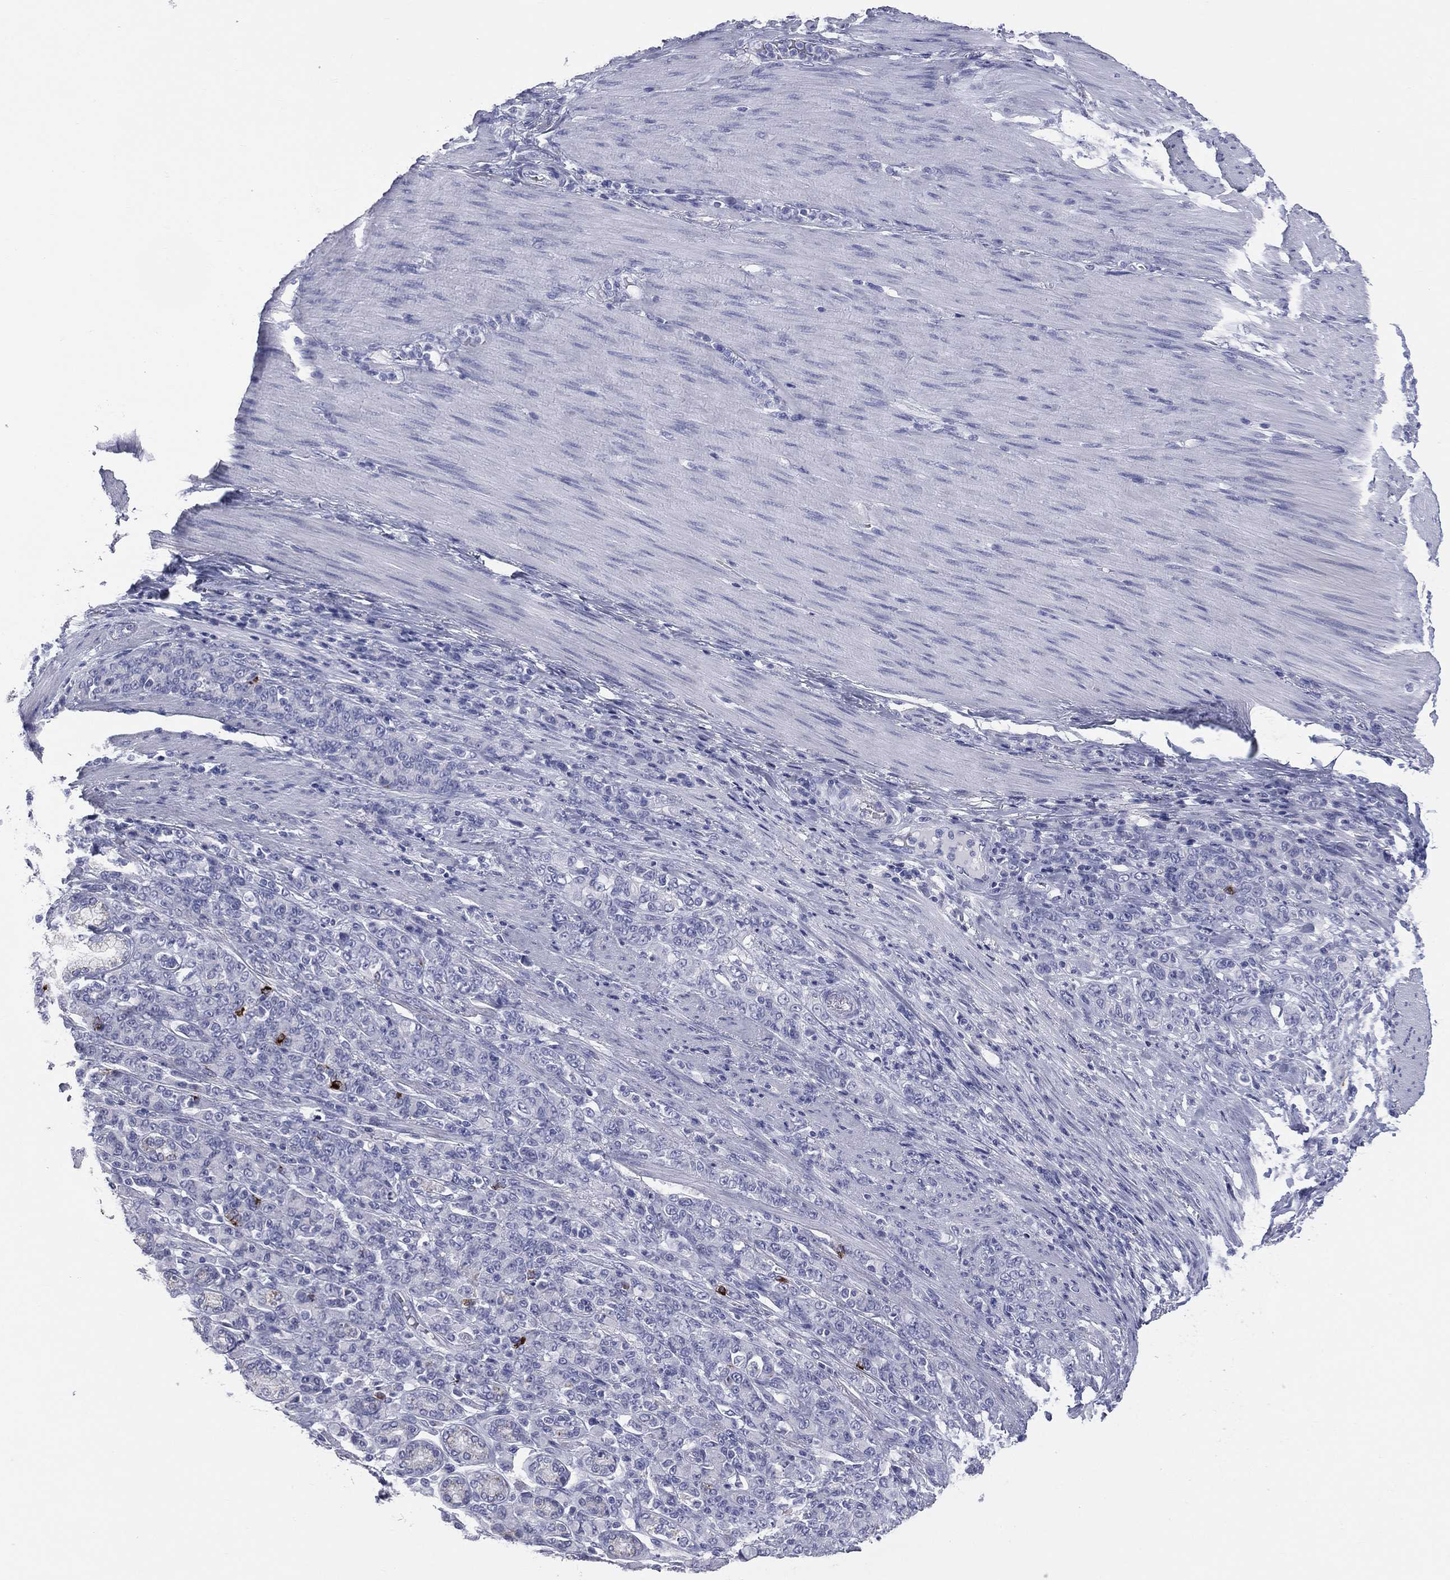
{"staining": {"intensity": "negative", "quantity": "none", "location": "none"}, "tissue": "stomach cancer", "cell_type": "Tumor cells", "image_type": "cancer", "snomed": [{"axis": "morphology", "description": "Normal tissue, NOS"}, {"axis": "morphology", "description": "Adenocarcinoma, NOS"}, {"axis": "topography", "description": "Stomach"}], "caption": "Image shows no significant protein positivity in tumor cells of adenocarcinoma (stomach).", "gene": "MLN", "patient": {"sex": "female", "age": 79}}